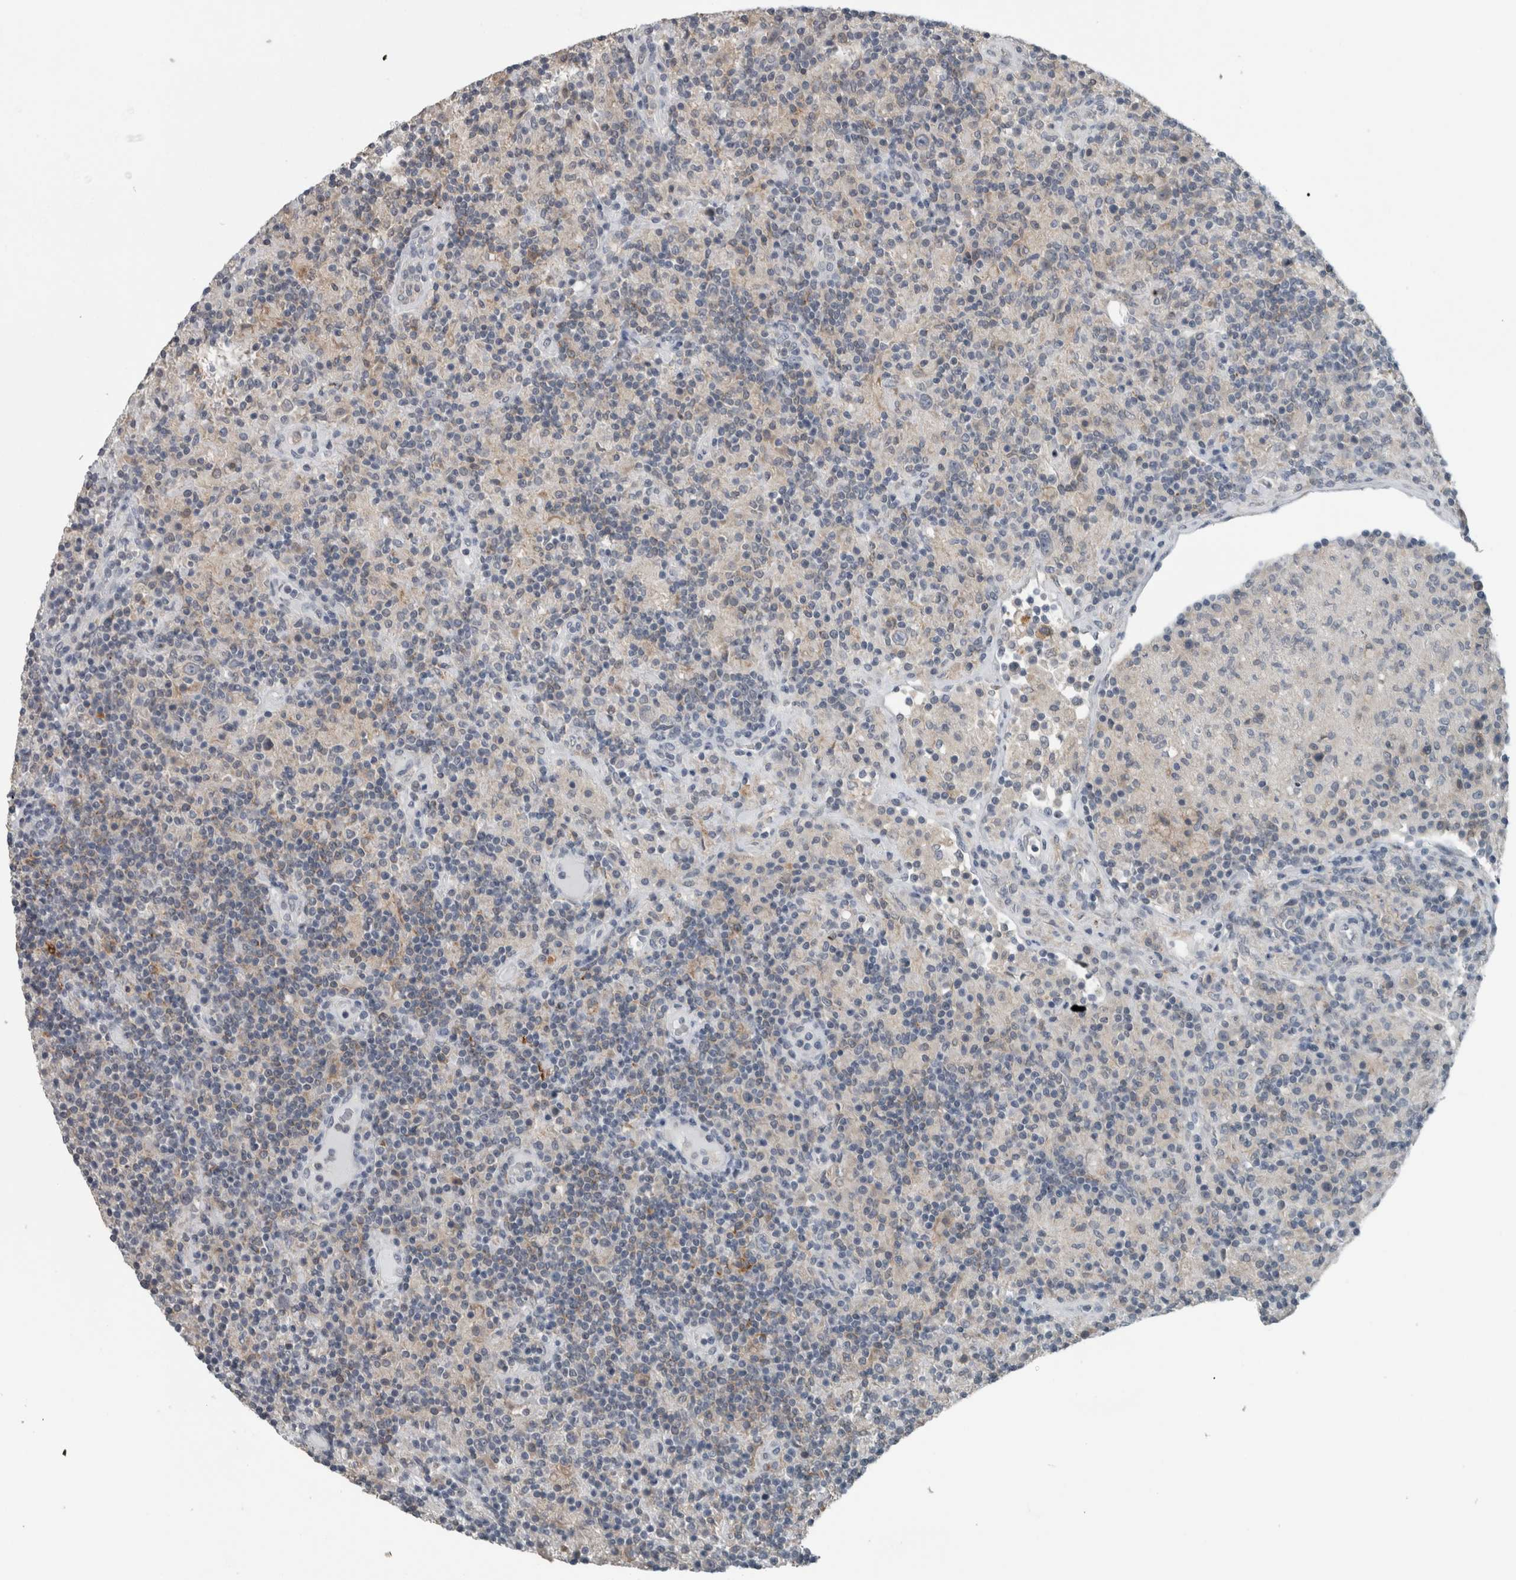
{"staining": {"intensity": "negative", "quantity": "none", "location": "none"}, "tissue": "lymphoma", "cell_type": "Tumor cells", "image_type": "cancer", "snomed": [{"axis": "morphology", "description": "Hodgkin's disease, NOS"}, {"axis": "topography", "description": "Lymph node"}], "caption": "Photomicrograph shows no significant protein positivity in tumor cells of lymphoma. (IHC, brightfield microscopy, high magnification).", "gene": "ACSF2", "patient": {"sex": "male", "age": 70}}